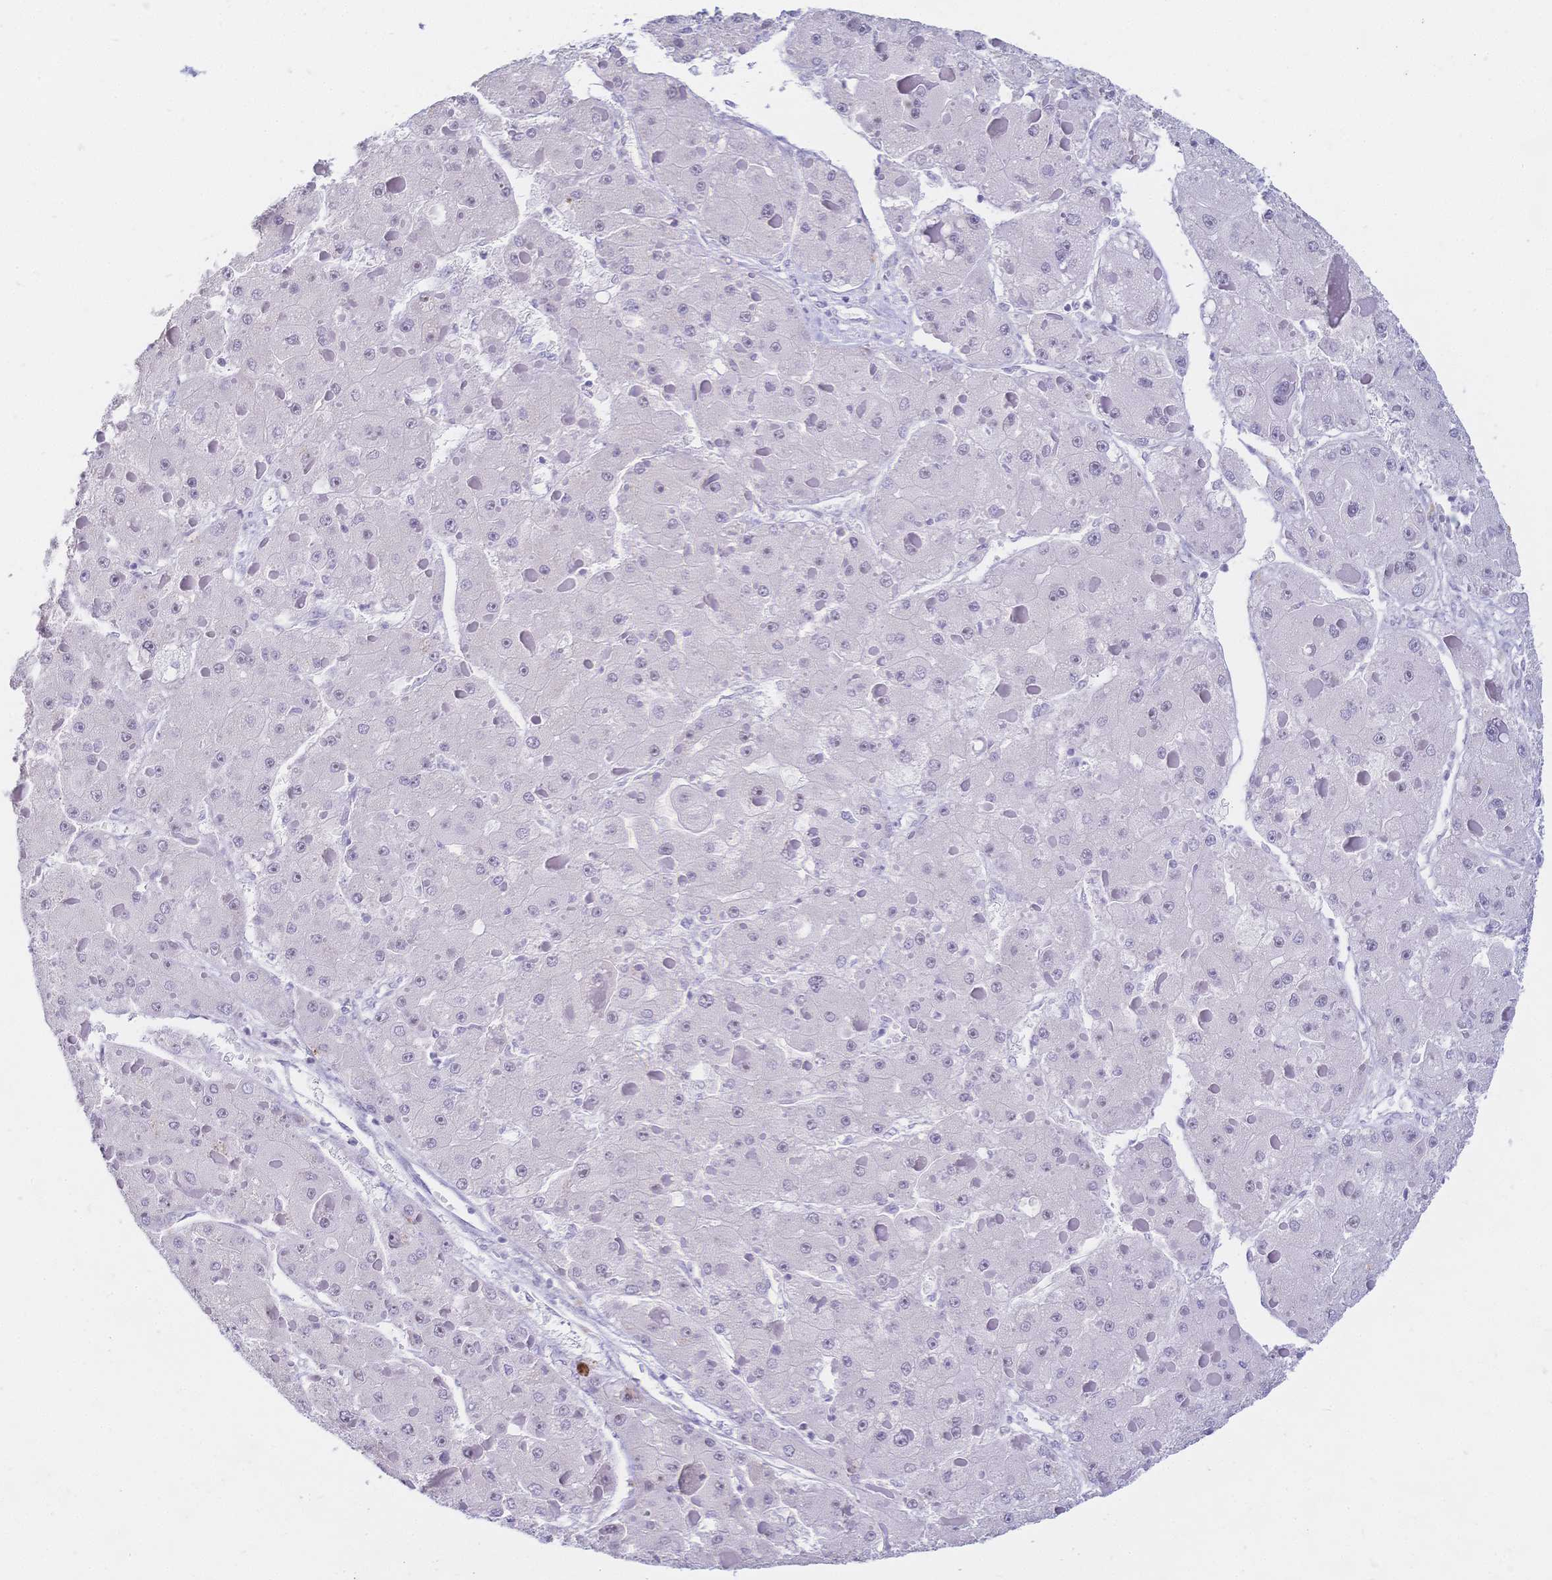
{"staining": {"intensity": "negative", "quantity": "none", "location": "none"}, "tissue": "liver cancer", "cell_type": "Tumor cells", "image_type": "cancer", "snomed": [{"axis": "morphology", "description": "Carcinoma, Hepatocellular, NOS"}, {"axis": "topography", "description": "Liver"}], "caption": "Liver cancer (hepatocellular carcinoma) stained for a protein using immunohistochemistry (IHC) exhibits no expression tumor cells.", "gene": "CR2", "patient": {"sex": "female", "age": 73}}